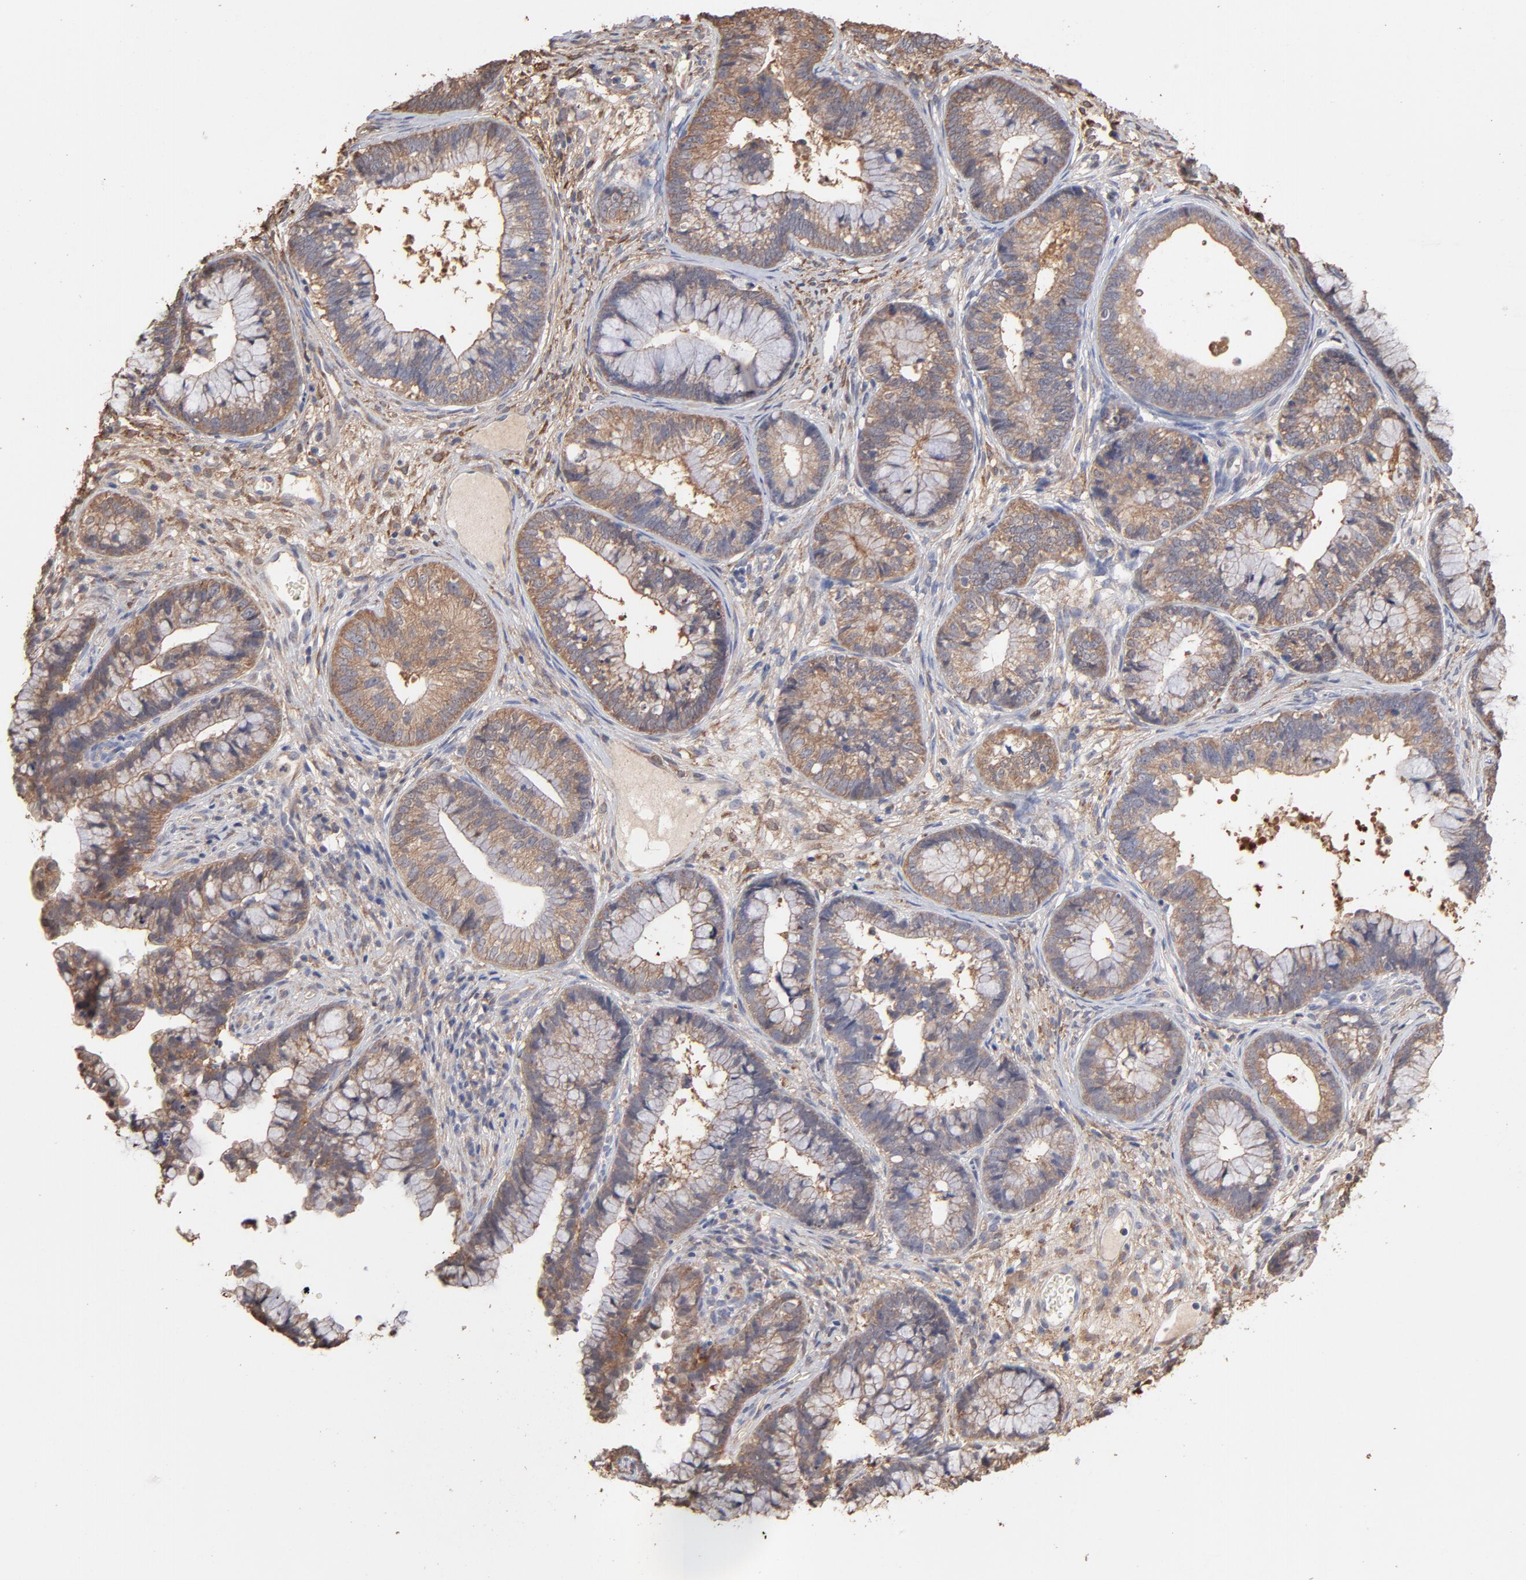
{"staining": {"intensity": "moderate", "quantity": ">75%", "location": "cytoplasmic/membranous"}, "tissue": "cervical cancer", "cell_type": "Tumor cells", "image_type": "cancer", "snomed": [{"axis": "morphology", "description": "Adenocarcinoma, NOS"}, {"axis": "topography", "description": "Cervix"}], "caption": "Immunohistochemistry (IHC) of human cervical cancer displays medium levels of moderate cytoplasmic/membranous expression in approximately >75% of tumor cells. (DAB IHC with brightfield microscopy, high magnification).", "gene": "TANGO2", "patient": {"sex": "female", "age": 44}}